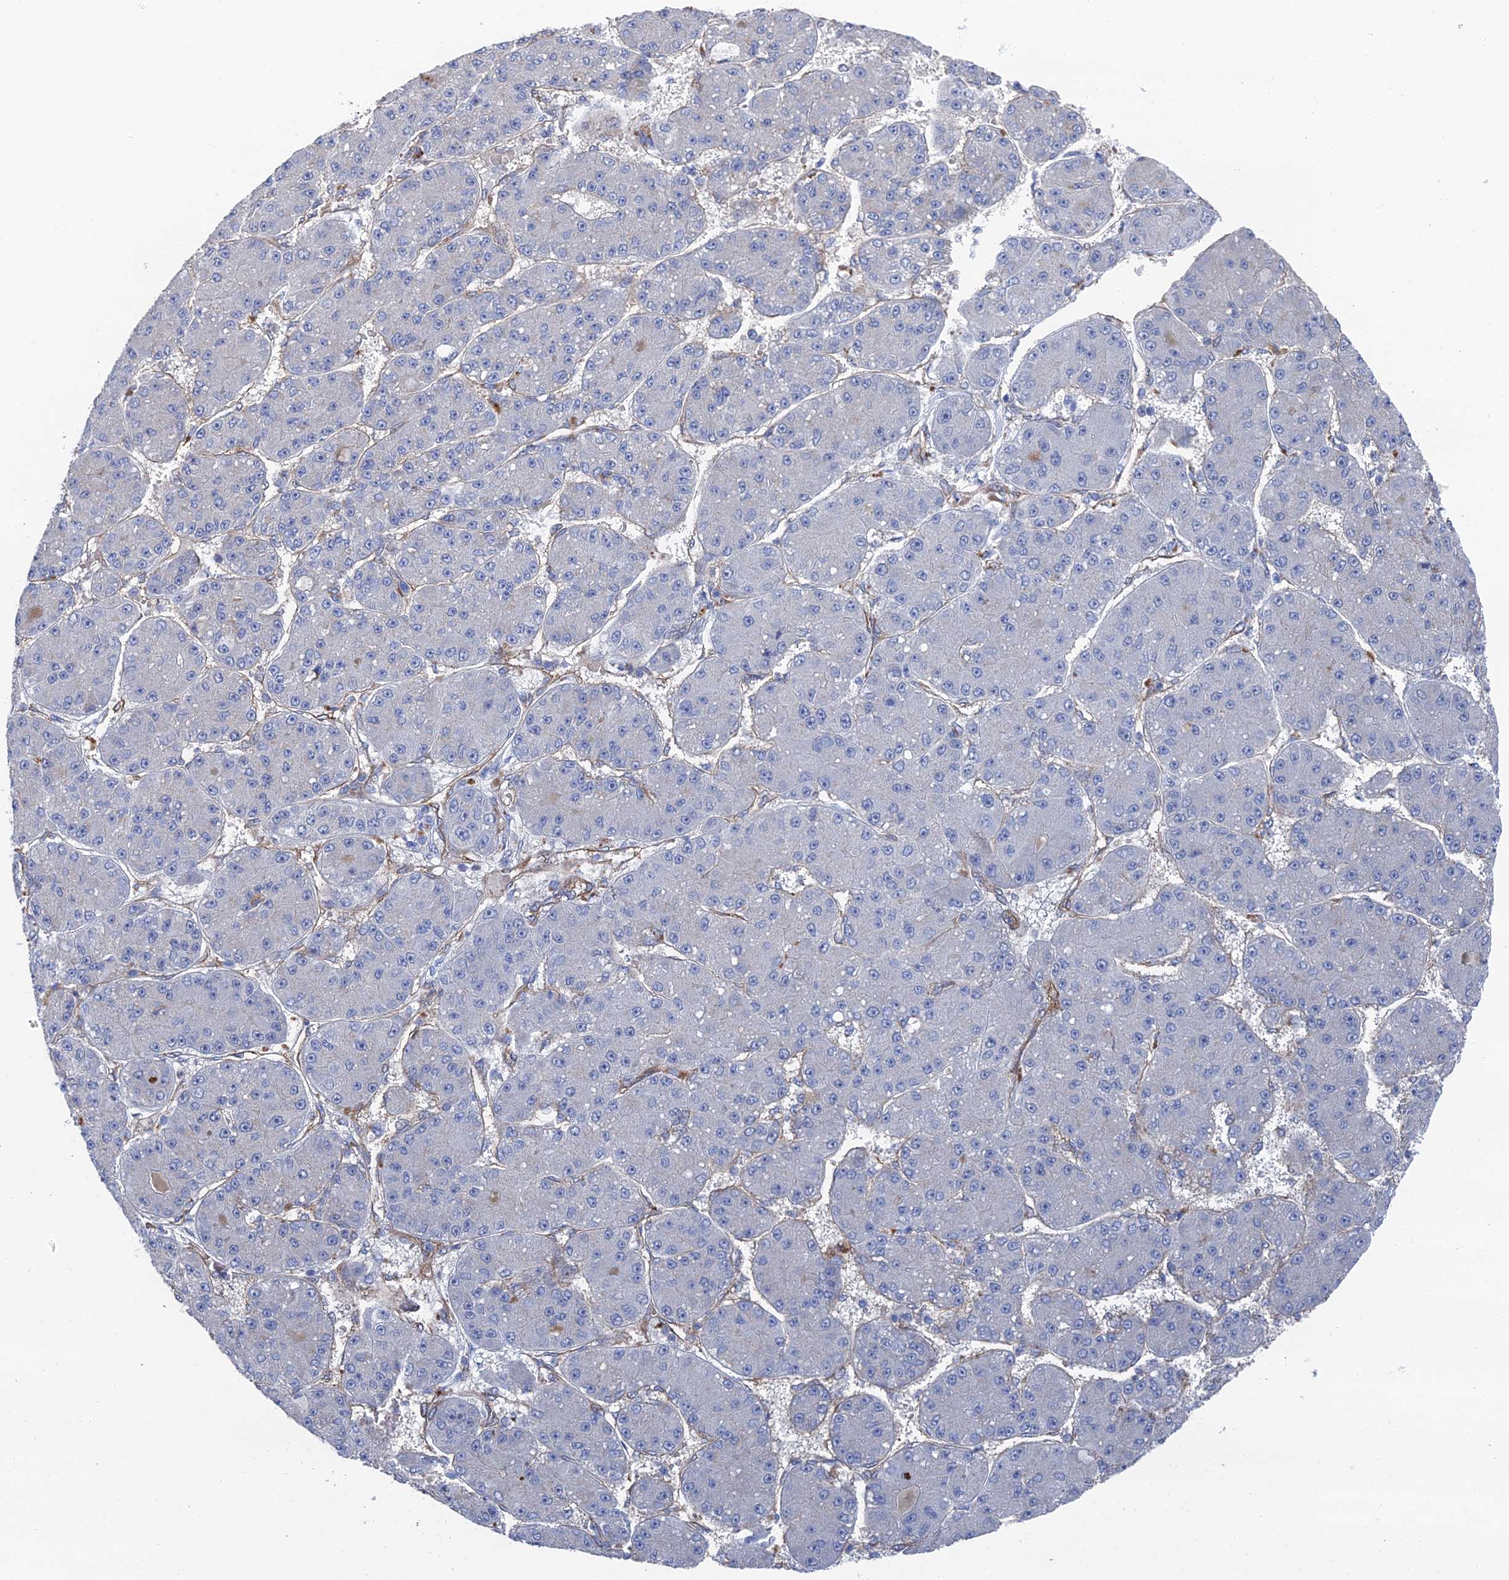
{"staining": {"intensity": "negative", "quantity": "none", "location": "none"}, "tissue": "liver cancer", "cell_type": "Tumor cells", "image_type": "cancer", "snomed": [{"axis": "morphology", "description": "Carcinoma, Hepatocellular, NOS"}, {"axis": "topography", "description": "Liver"}], "caption": "DAB (3,3'-diaminobenzidine) immunohistochemical staining of human liver cancer (hepatocellular carcinoma) demonstrates no significant positivity in tumor cells.", "gene": "ARAP3", "patient": {"sex": "male", "age": 67}}